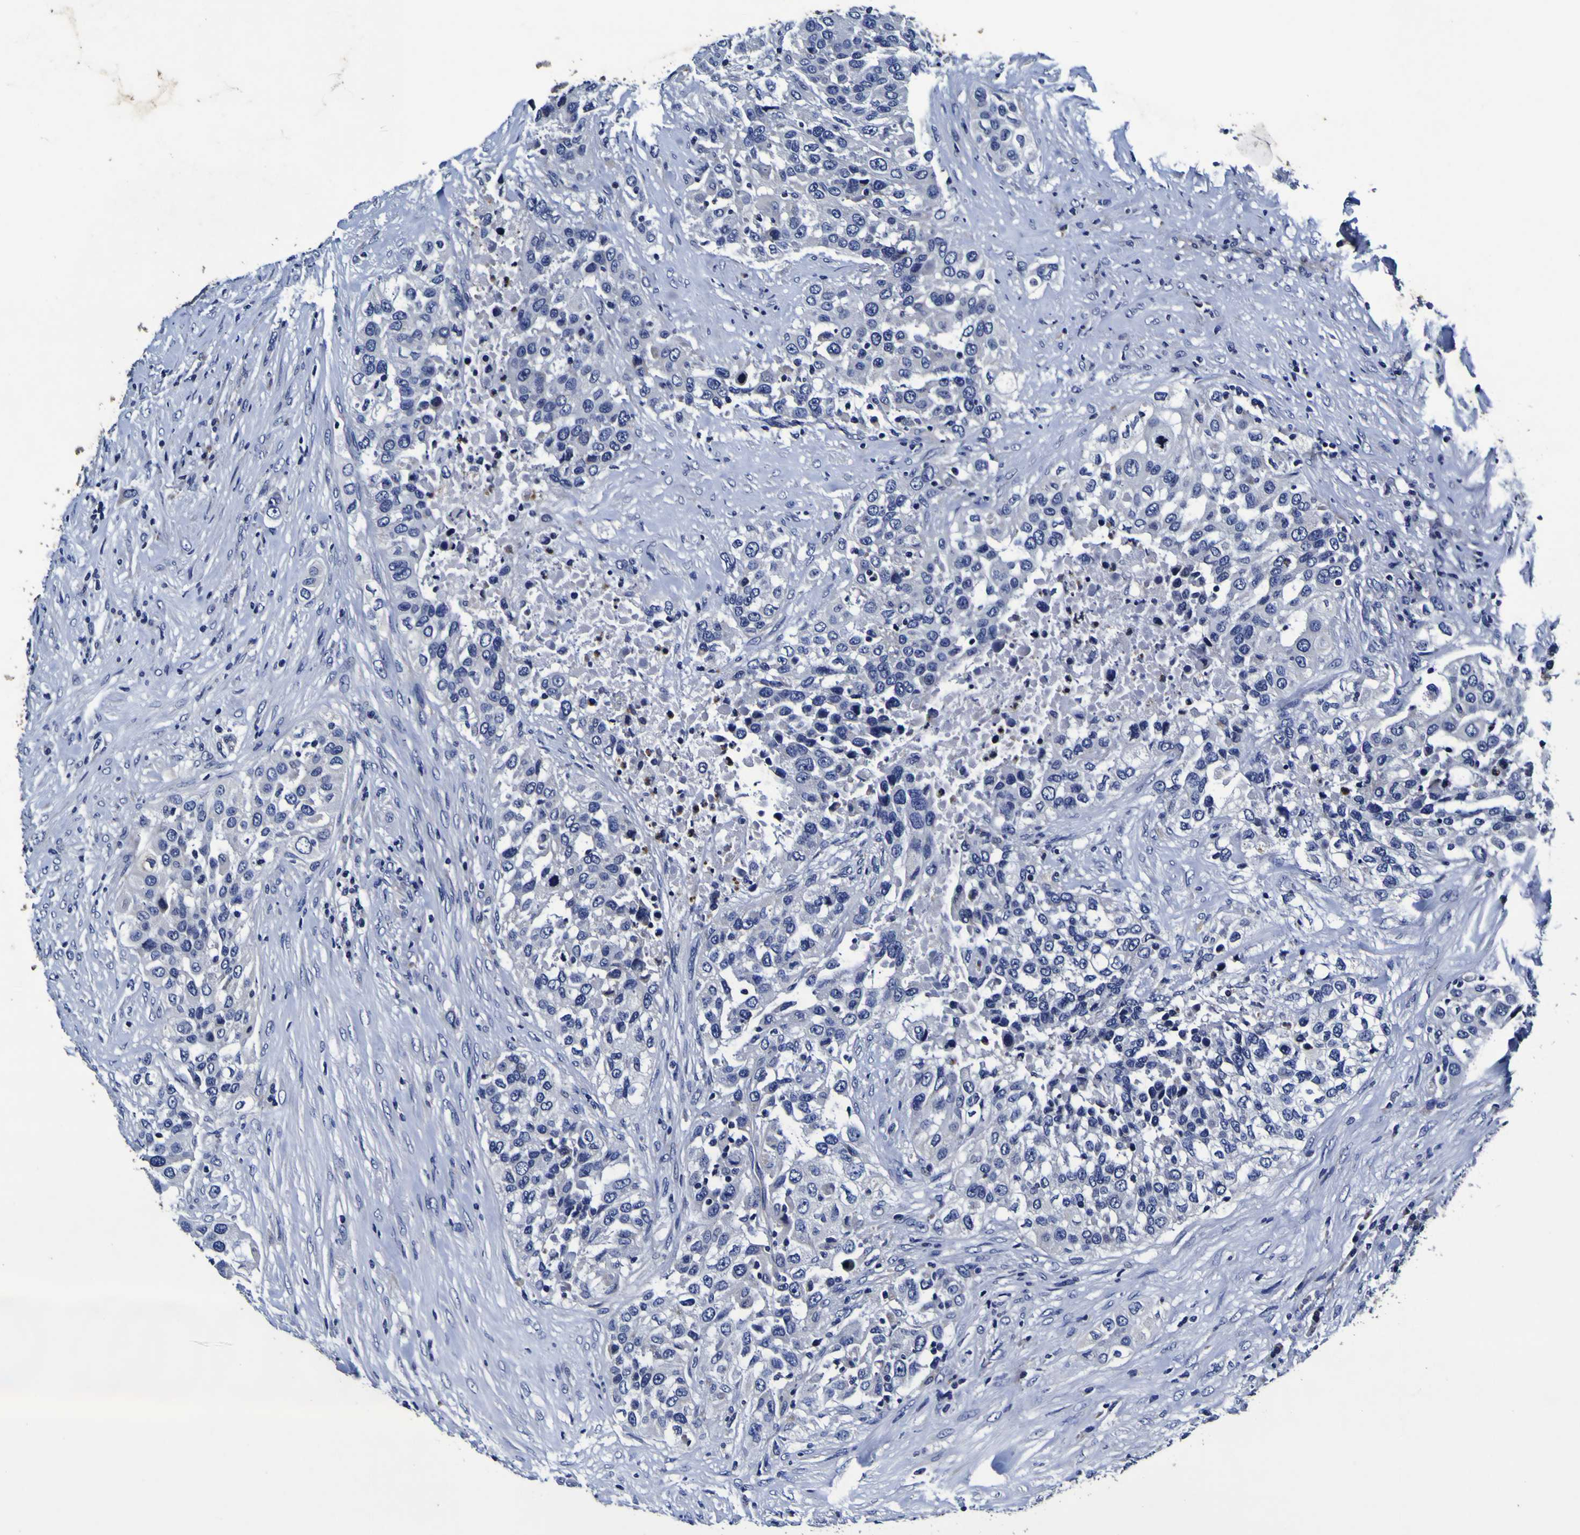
{"staining": {"intensity": "negative", "quantity": "none", "location": "none"}, "tissue": "urothelial cancer", "cell_type": "Tumor cells", "image_type": "cancer", "snomed": [{"axis": "morphology", "description": "Urothelial carcinoma, High grade"}, {"axis": "topography", "description": "Urinary bladder"}], "caption": "The IHC micrograph has no significant positivity in tumor cells of urothelial carcinoma (high-grade) tissue.", "gene": "PANK4", "patient": {"sex": "female", "age": 80}}